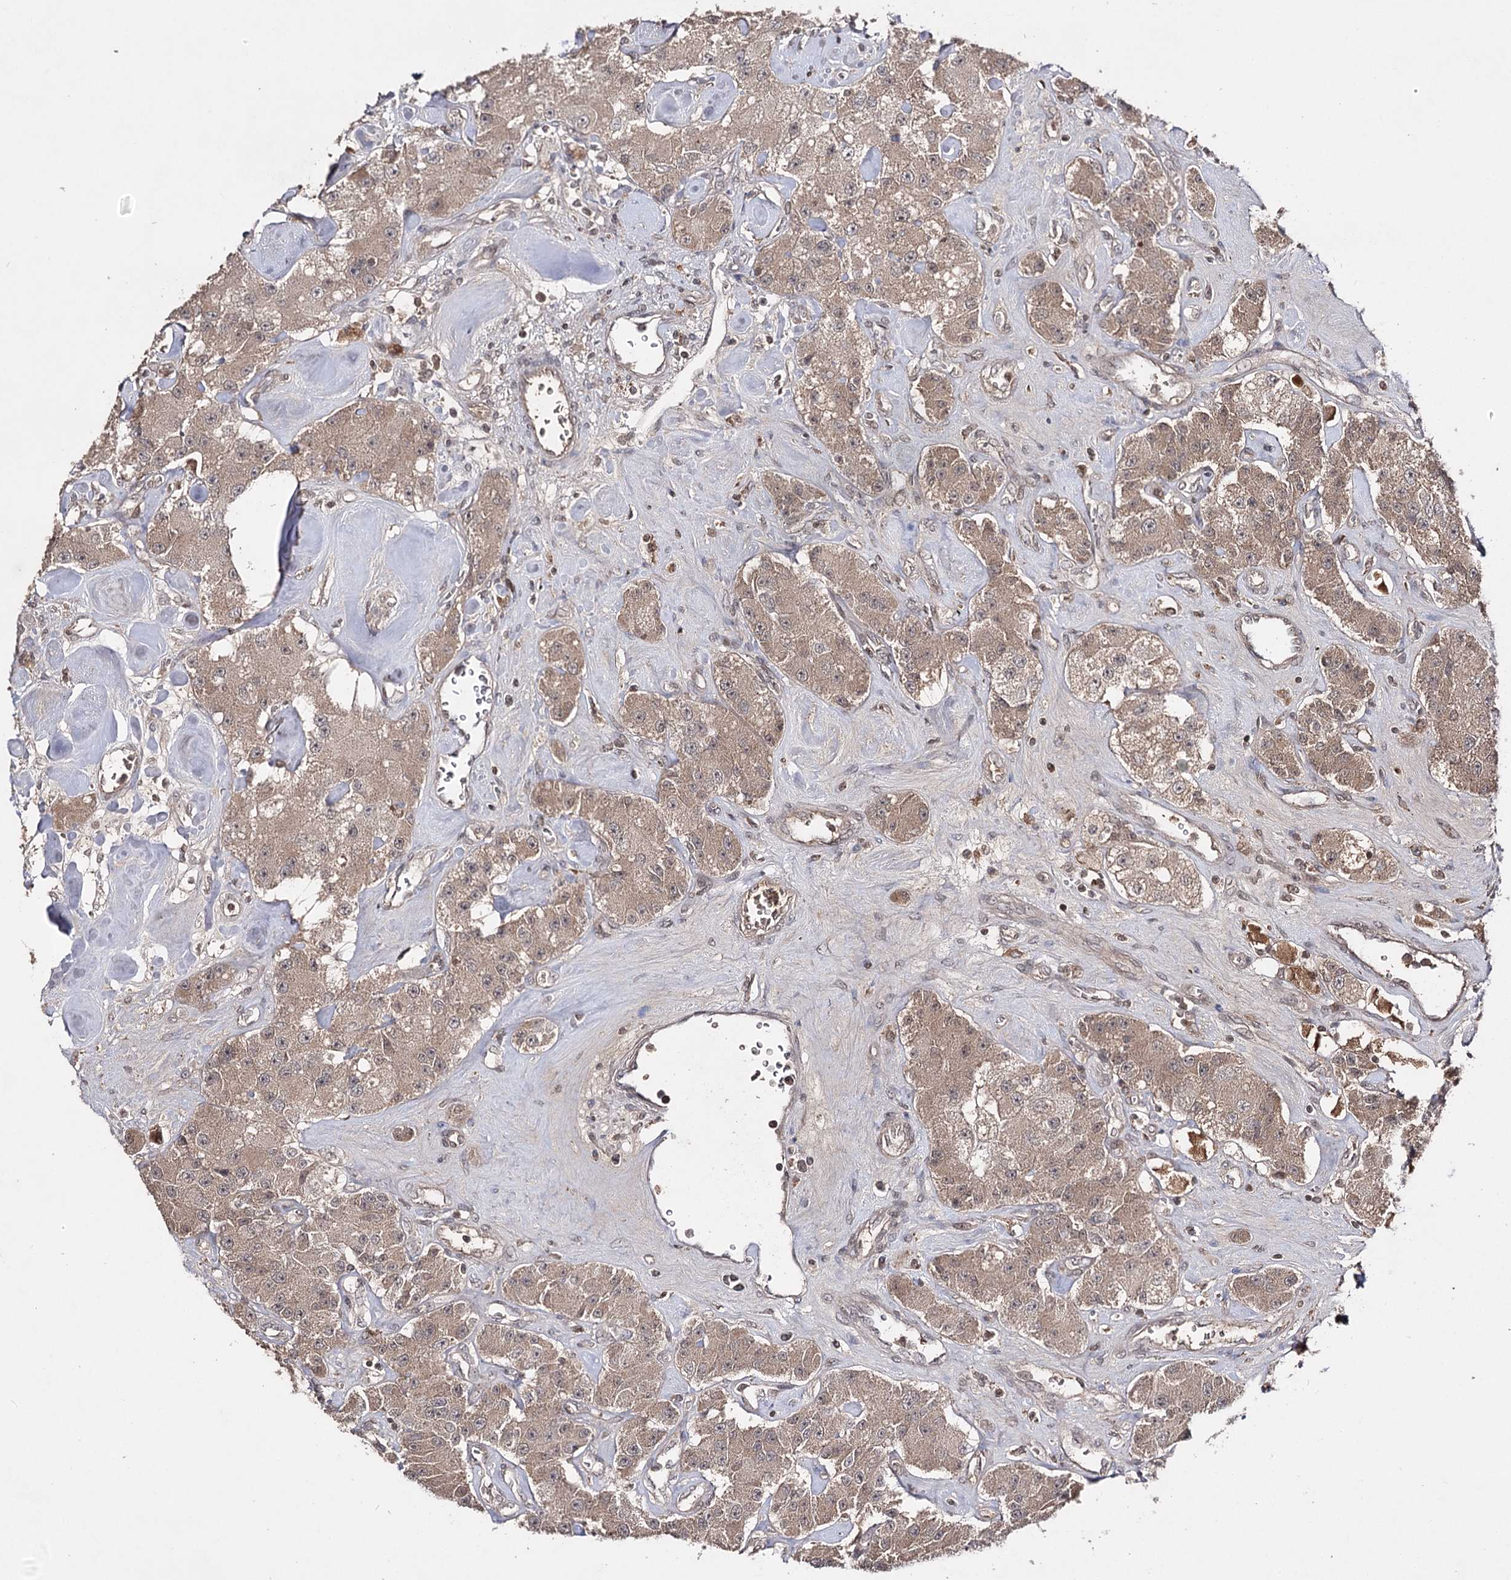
{"staining": {"intensity": "weak", "quantity": ">75%", "location": "cytoplasmic/membranous"}, "tissue": "carcinoid", "cell_type": "Tumor cells", "image_type": "cancer", "snomed": [{"axis": "morphology", "description": "Carcinoid, malignant, NOS"}, {"axis": "topography", "description": "Pancreas"}], "caption": "This is a micrograph of IHC staining of malignant carcinoid, which shows weak staining in the cytoplasmic/membranous of tumor cells.", "gene": "SYNGR3", "patient": {"sex": "male", "age": 41}}